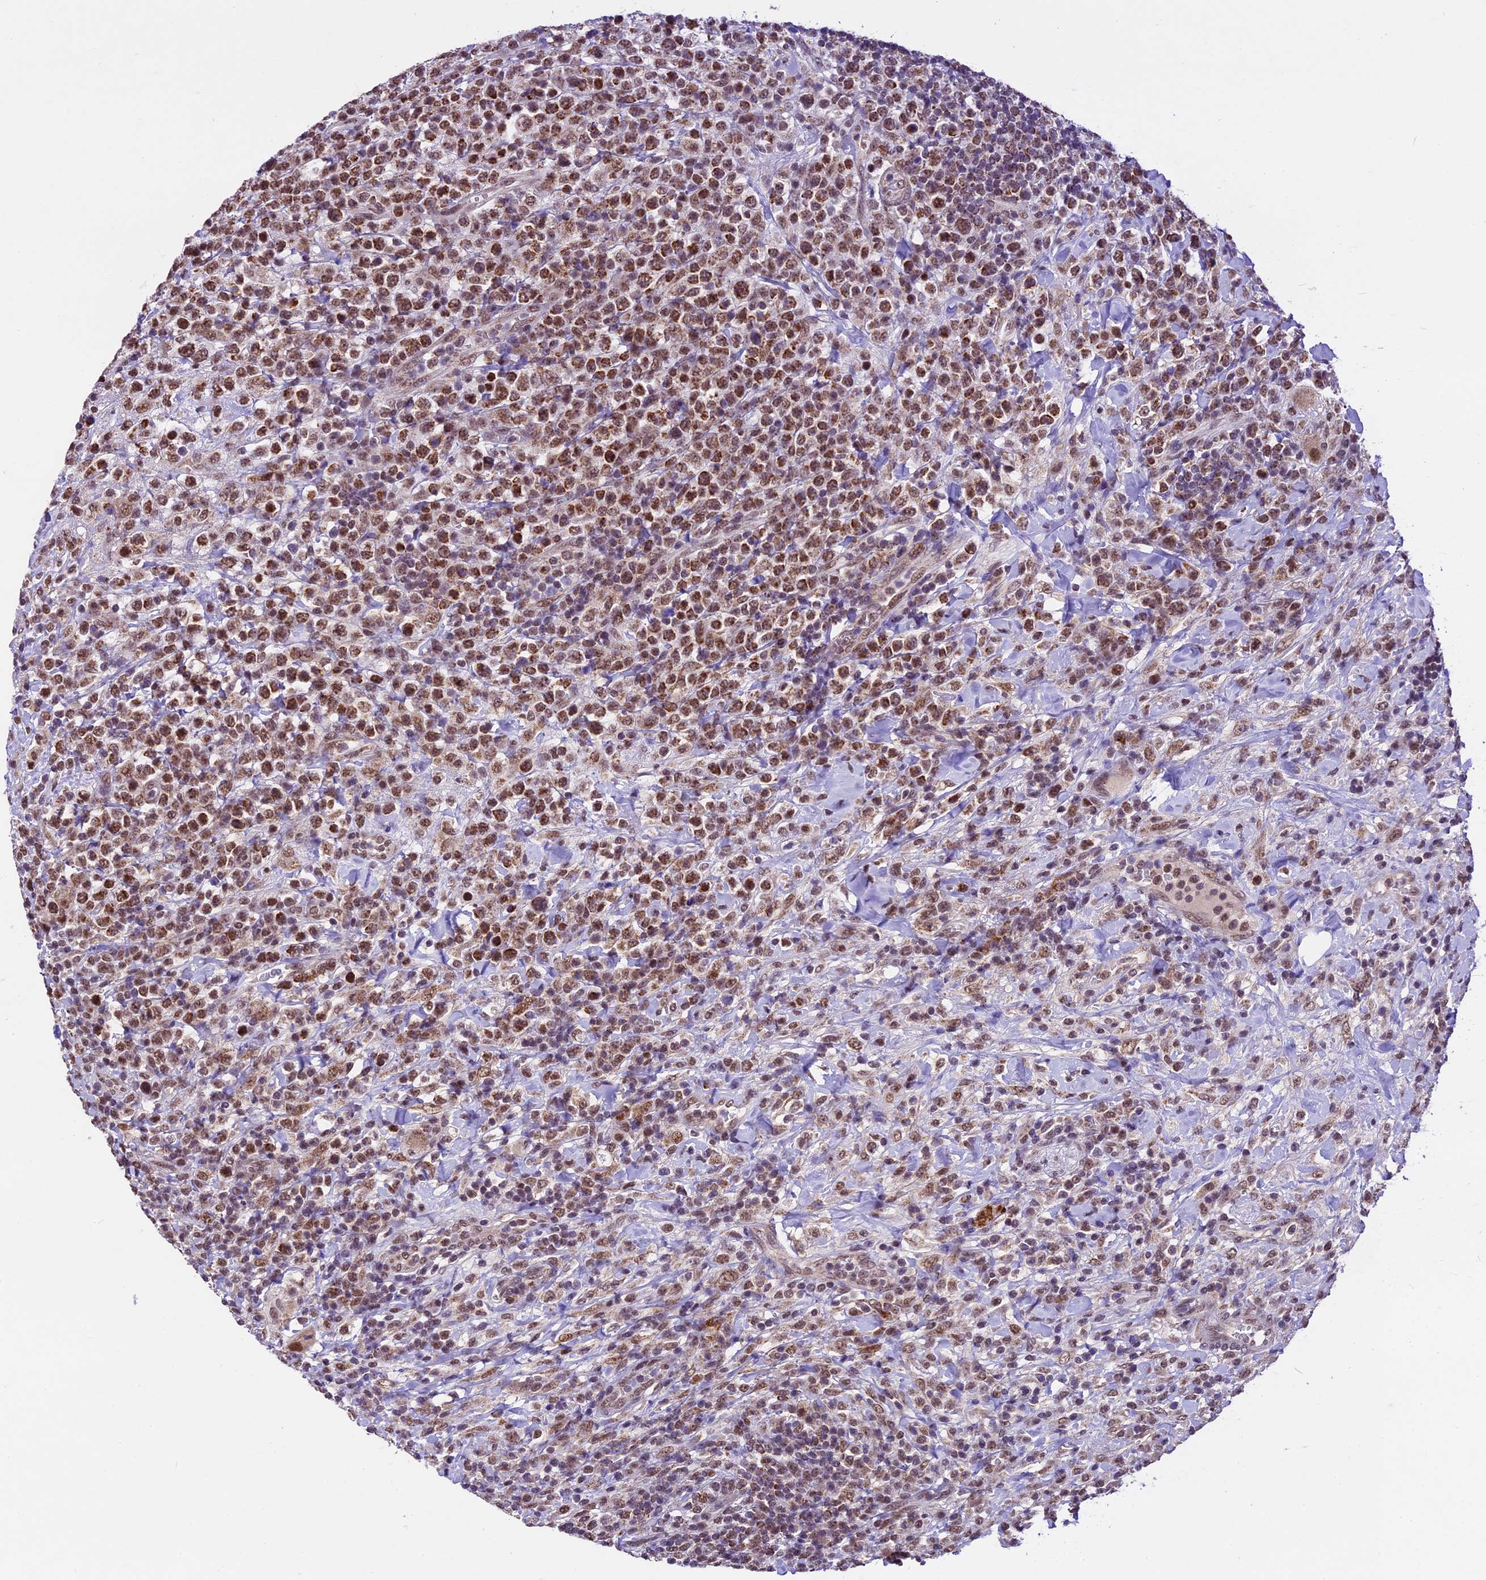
{"staining": {"intensity": "moderate", "quantity": ">75%", "location": "nuclear"}, "tissue": "lymphoma", "cell_type": "Tumor cells", "image_type": "cancer", "snomed": [{"axis": "morphology", "description": "Malignant lymphoma, non-Hodgkin's type, High grade"}, {"axis": "topography", "description": "Colon"}], "caption": "About >75% of tumor cells in malignant lymphoma, non-Hodgkin's type (high-grade) demonstrate moderate nuclear protein expression as visualized by brown immunohistochemical staining.", "gene": "CARS2", "patient": {"sex": "female", "age": 53}}